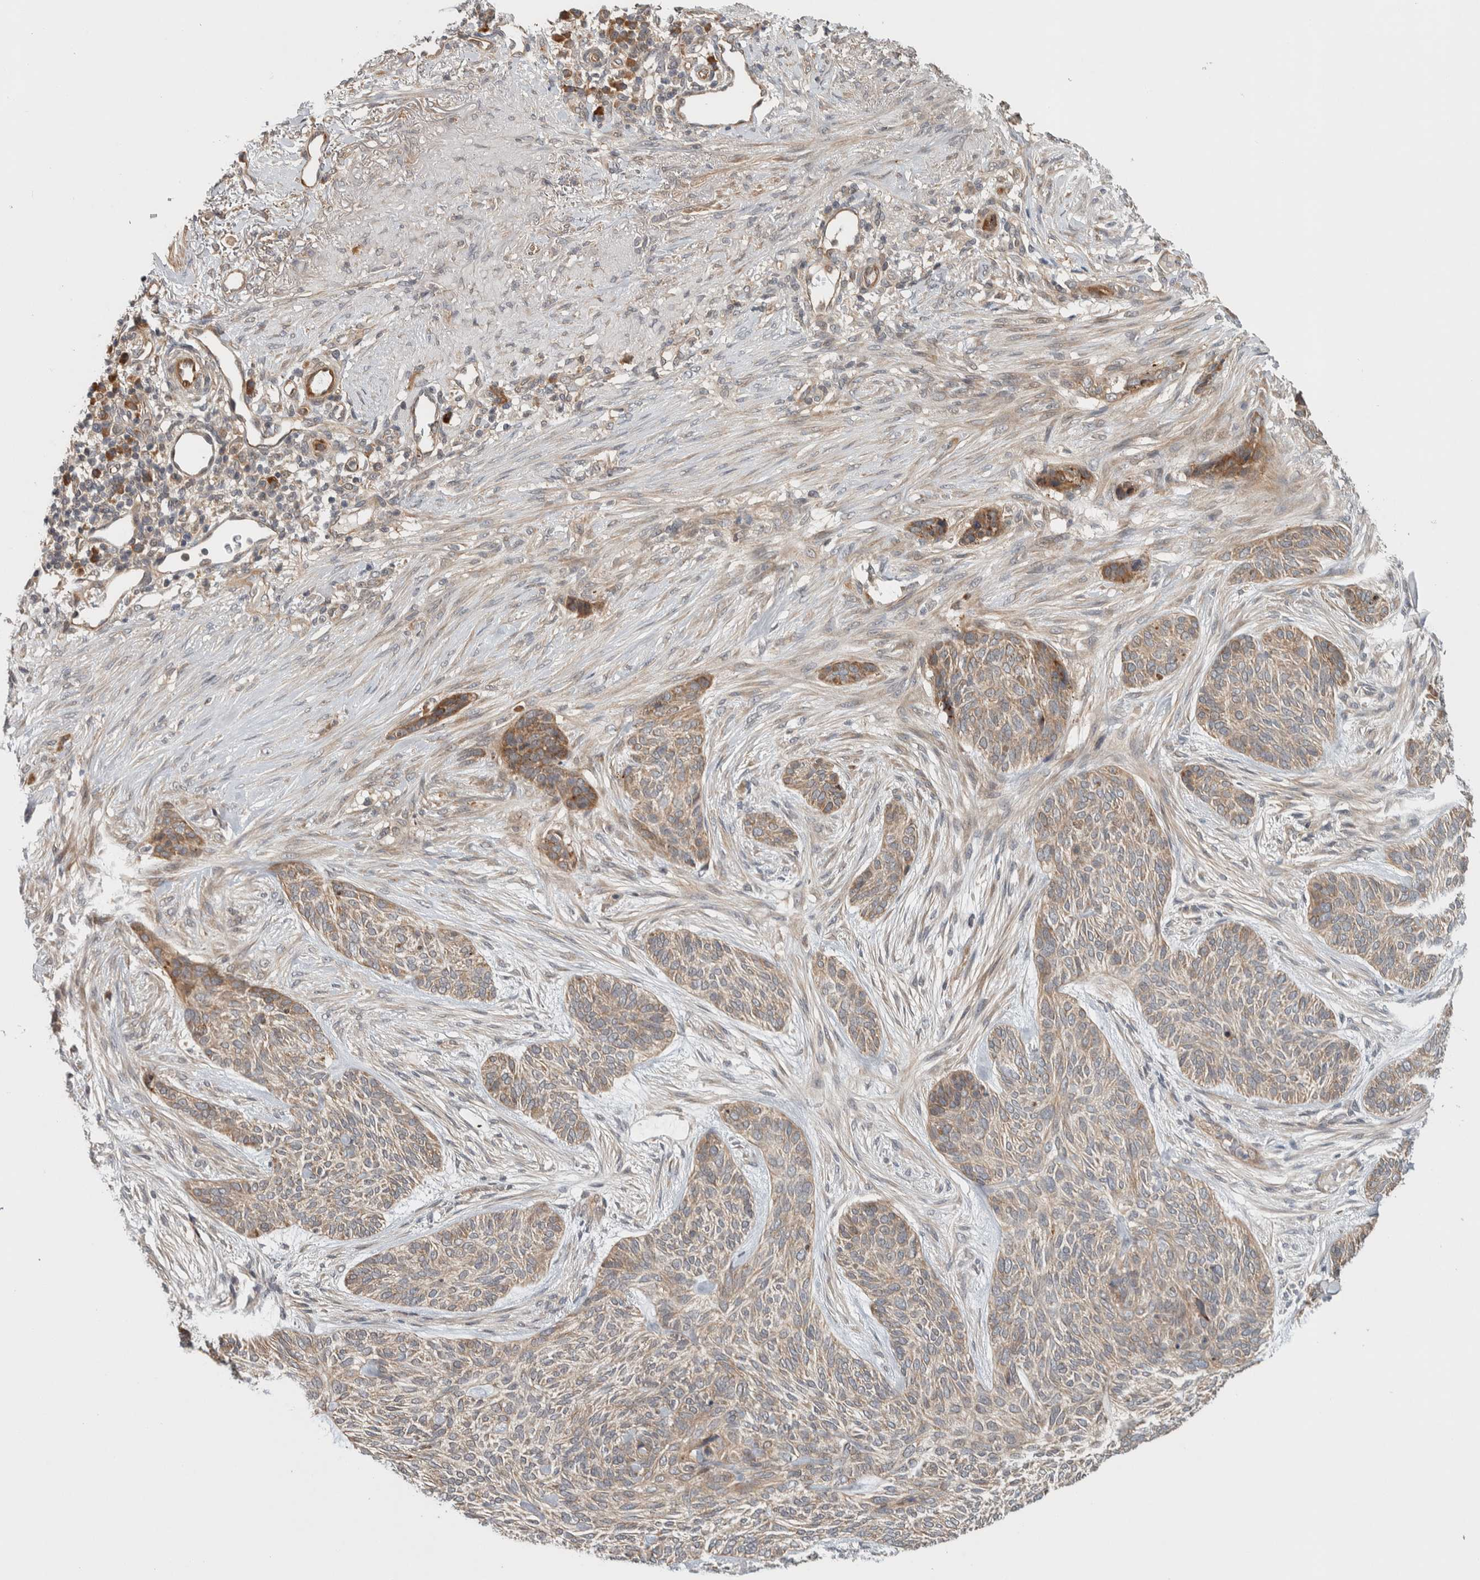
{"staining": {"intensity": "weak", "quantity": "25%-75%", "location": "cytoplasmic/membranous"}, "tissue": "skin cancer", "cell_type": "Tumor cells", "image_type": "cancer", "snomed": [{"axis": "morphology", "description": "Basal cell carcinoma"}, {"axis": "topography", "description": "Skin"}], "caption": "This is an image of IHC staining of skin cancer, which shows weak staining in the cytoplasmic/membranous of tumor cells.", "gene": "TBC1D31", "patient": {"sex": "male", "age": 55}}